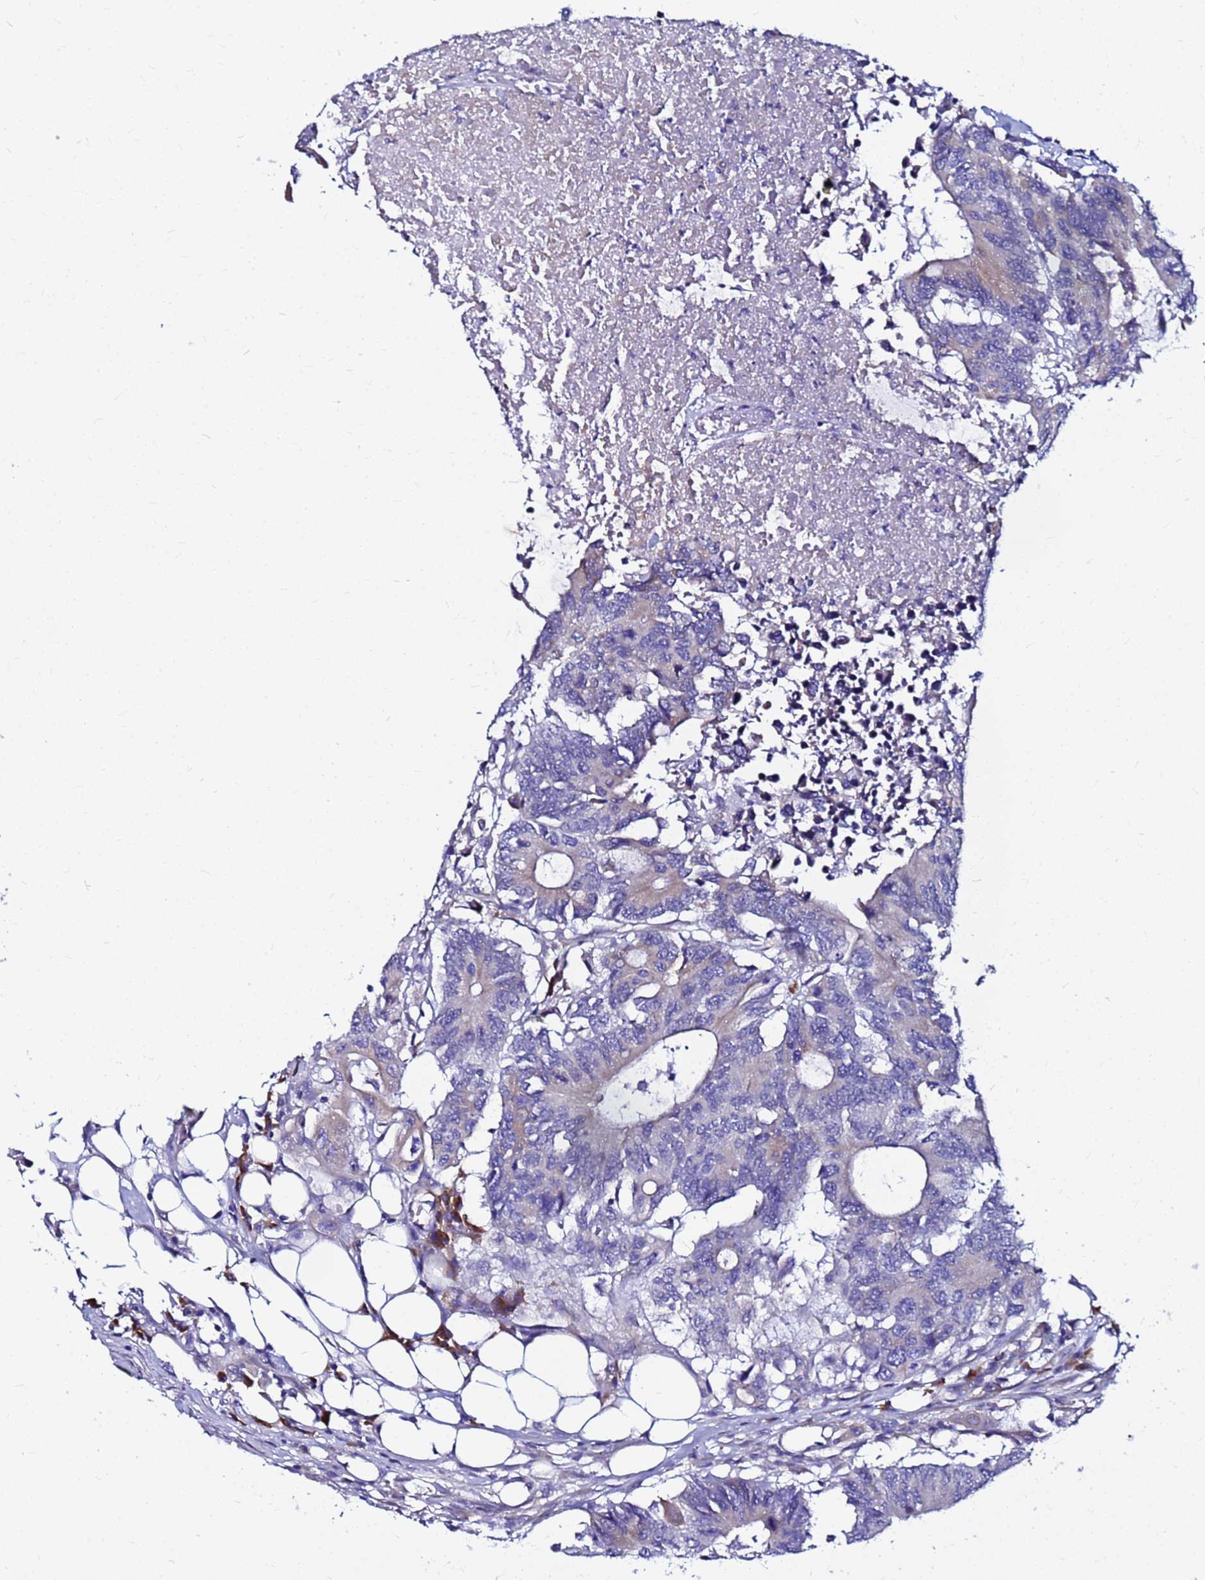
{"staining": {"intensity": "weak", "quantity": "<25%", "location": "cytoplasmic/membranous"}, "tissue": "colorectal cancer", "cell_type": "Tumor cells", "image_type": "cancer", "snomed": [{"axis": "morphology", "description": "Adenocarcinoma, NOS"}, {"axis": "topography", "description": "Colon"}], "caption": "DAB (3,3'-diaminobenzidine) immunohistochemical staining of human colorectal adenocarcinoma reveals no significant staining in tumor cells.", "gene": "JRKL", "patient": {"sex": "male", "age": 71}}